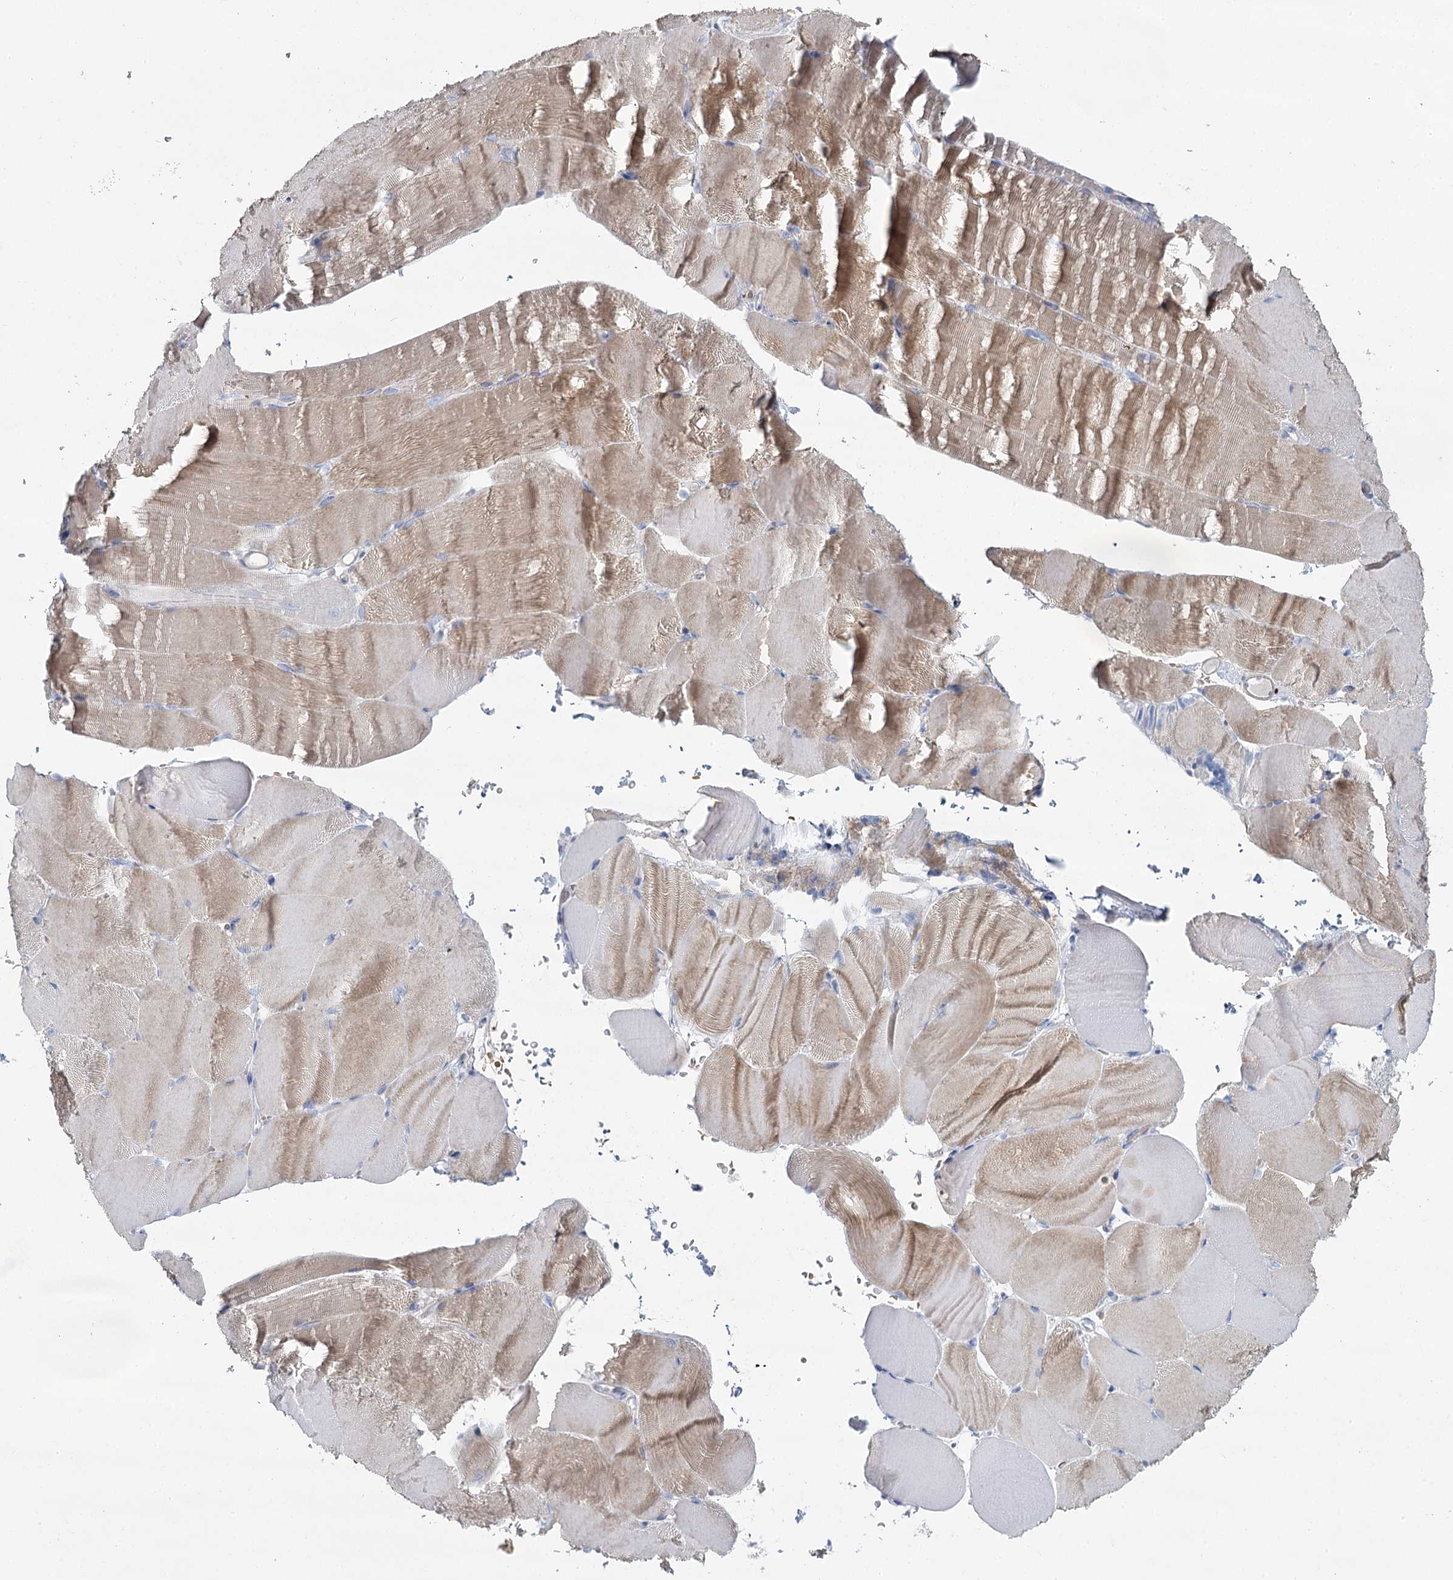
{"staining": {"intensity": "weak", "quantity": "25%-75%", "location": "cytoplasmic/membranous"}, "tissue": "skeletal muscle", "cell_type": "Myocytes", "image_type": "normal", "snomed": [{"axis": "morphology", "description": "Normal tissue, NOS"}, {"axis": "topography", "description": "Skeletal muscle"}, {"axis": "topography", "description": "Parathyroid gland"}], "caption": "Weak cytoplasmic/membranous expression is appreciated in approximately 25%-75% of myocytes in unremarkable skeletal muscle.", "gene": "IGSF3", "patient": {"sex": "female", "age": 37}}